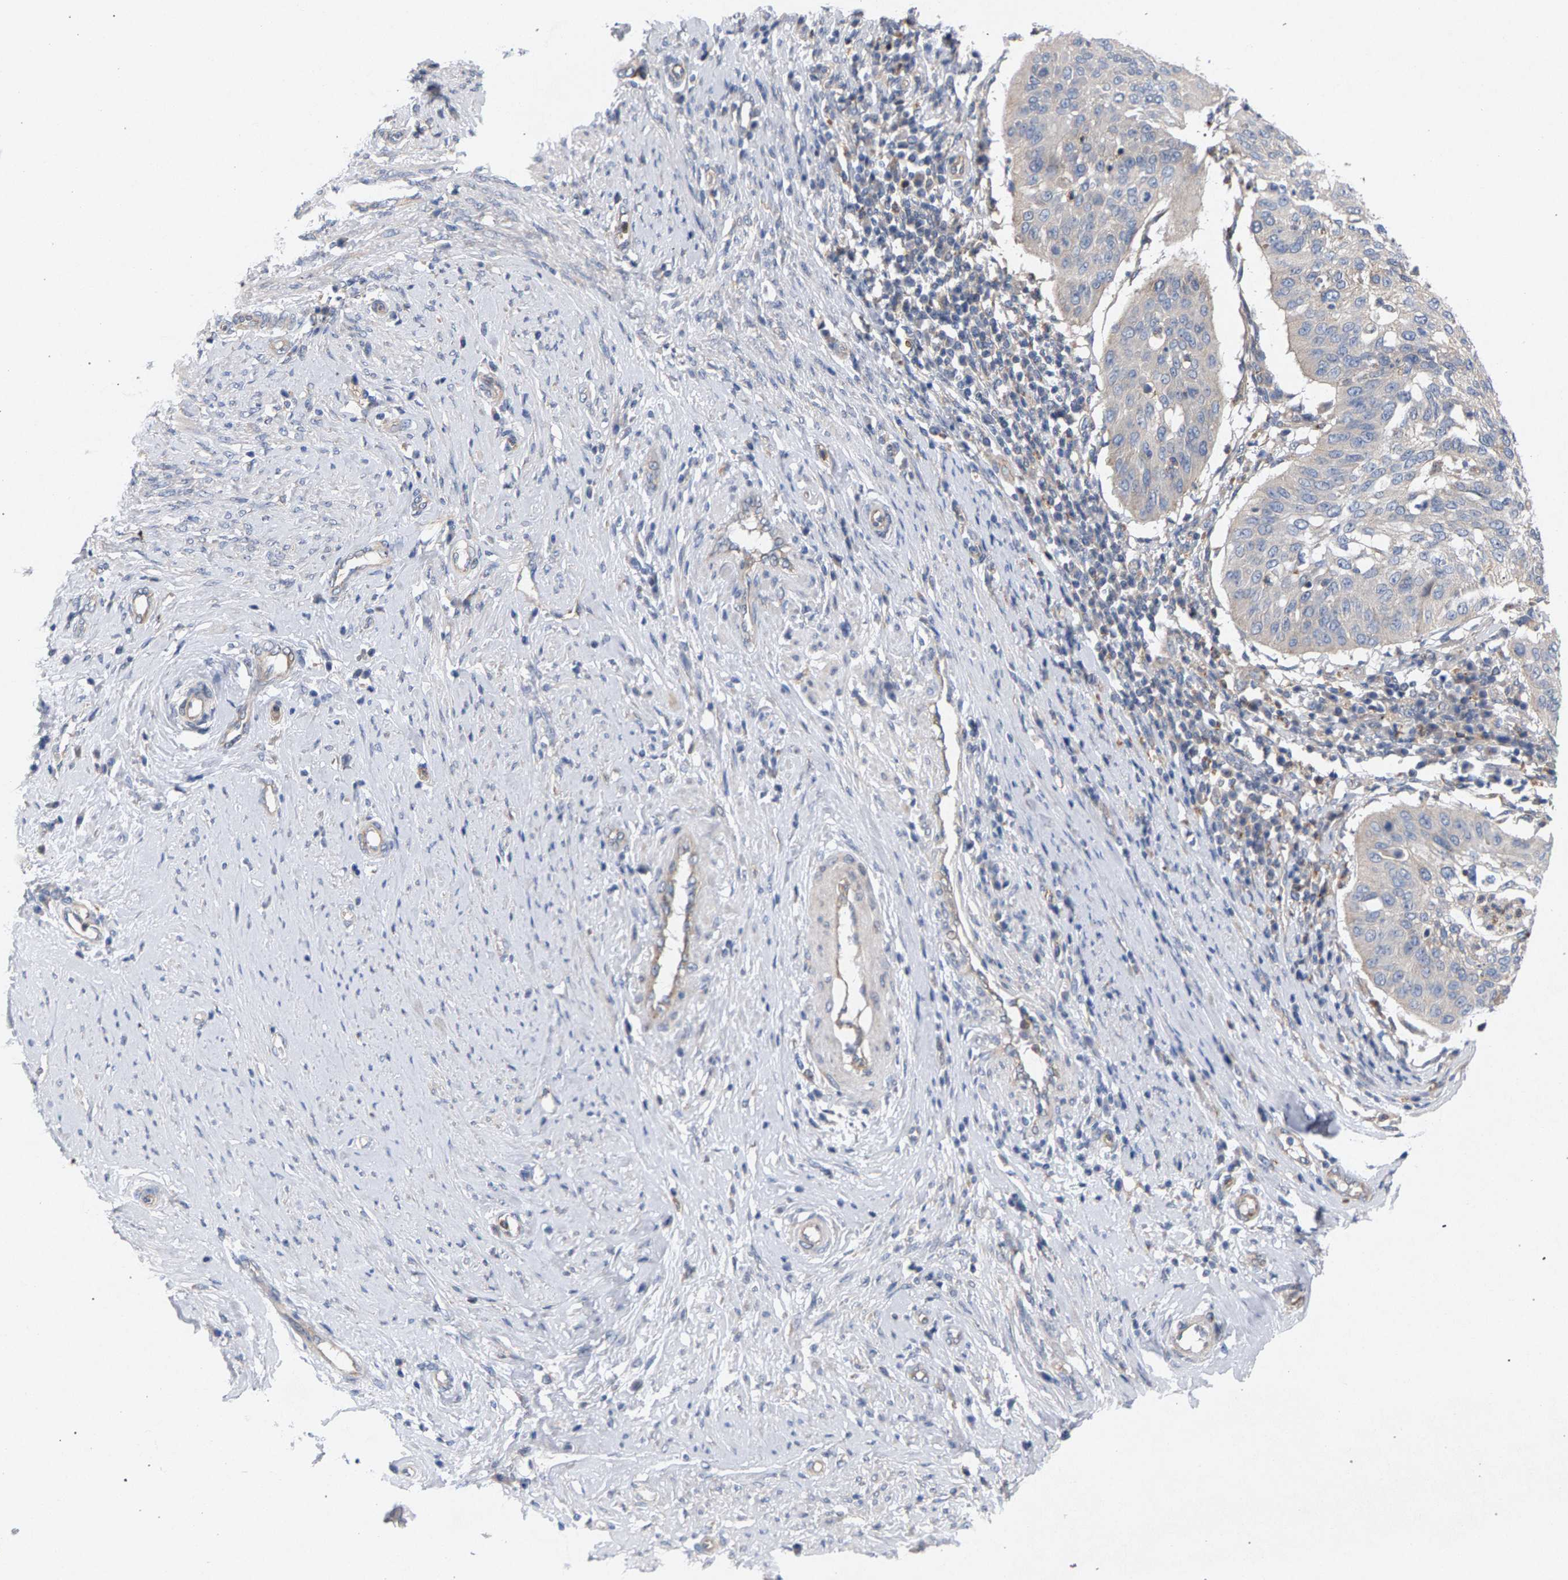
{"staining": {"intensity": "negative", "quantity": "none", "location": "none"}, "tissue": "cervical cancer", "cell_type": "Tumor cells", "image_type": "cancer", "snomed": [{"axis": "morphology", "description": "Normal tissue, NOS"}, {"axis": "morphology", "description": "Squamous cell carcinoma, NOS"}, {"axis": "topography", "description": "Cervix"}], "caption": "A micrograph of human cervical squamous cell carcinoma is negative for staining in tumor cells. Nuclei are stained in blue.", "gene": "MAMDC2", "patient": {"sex": "female", "age": 39}}